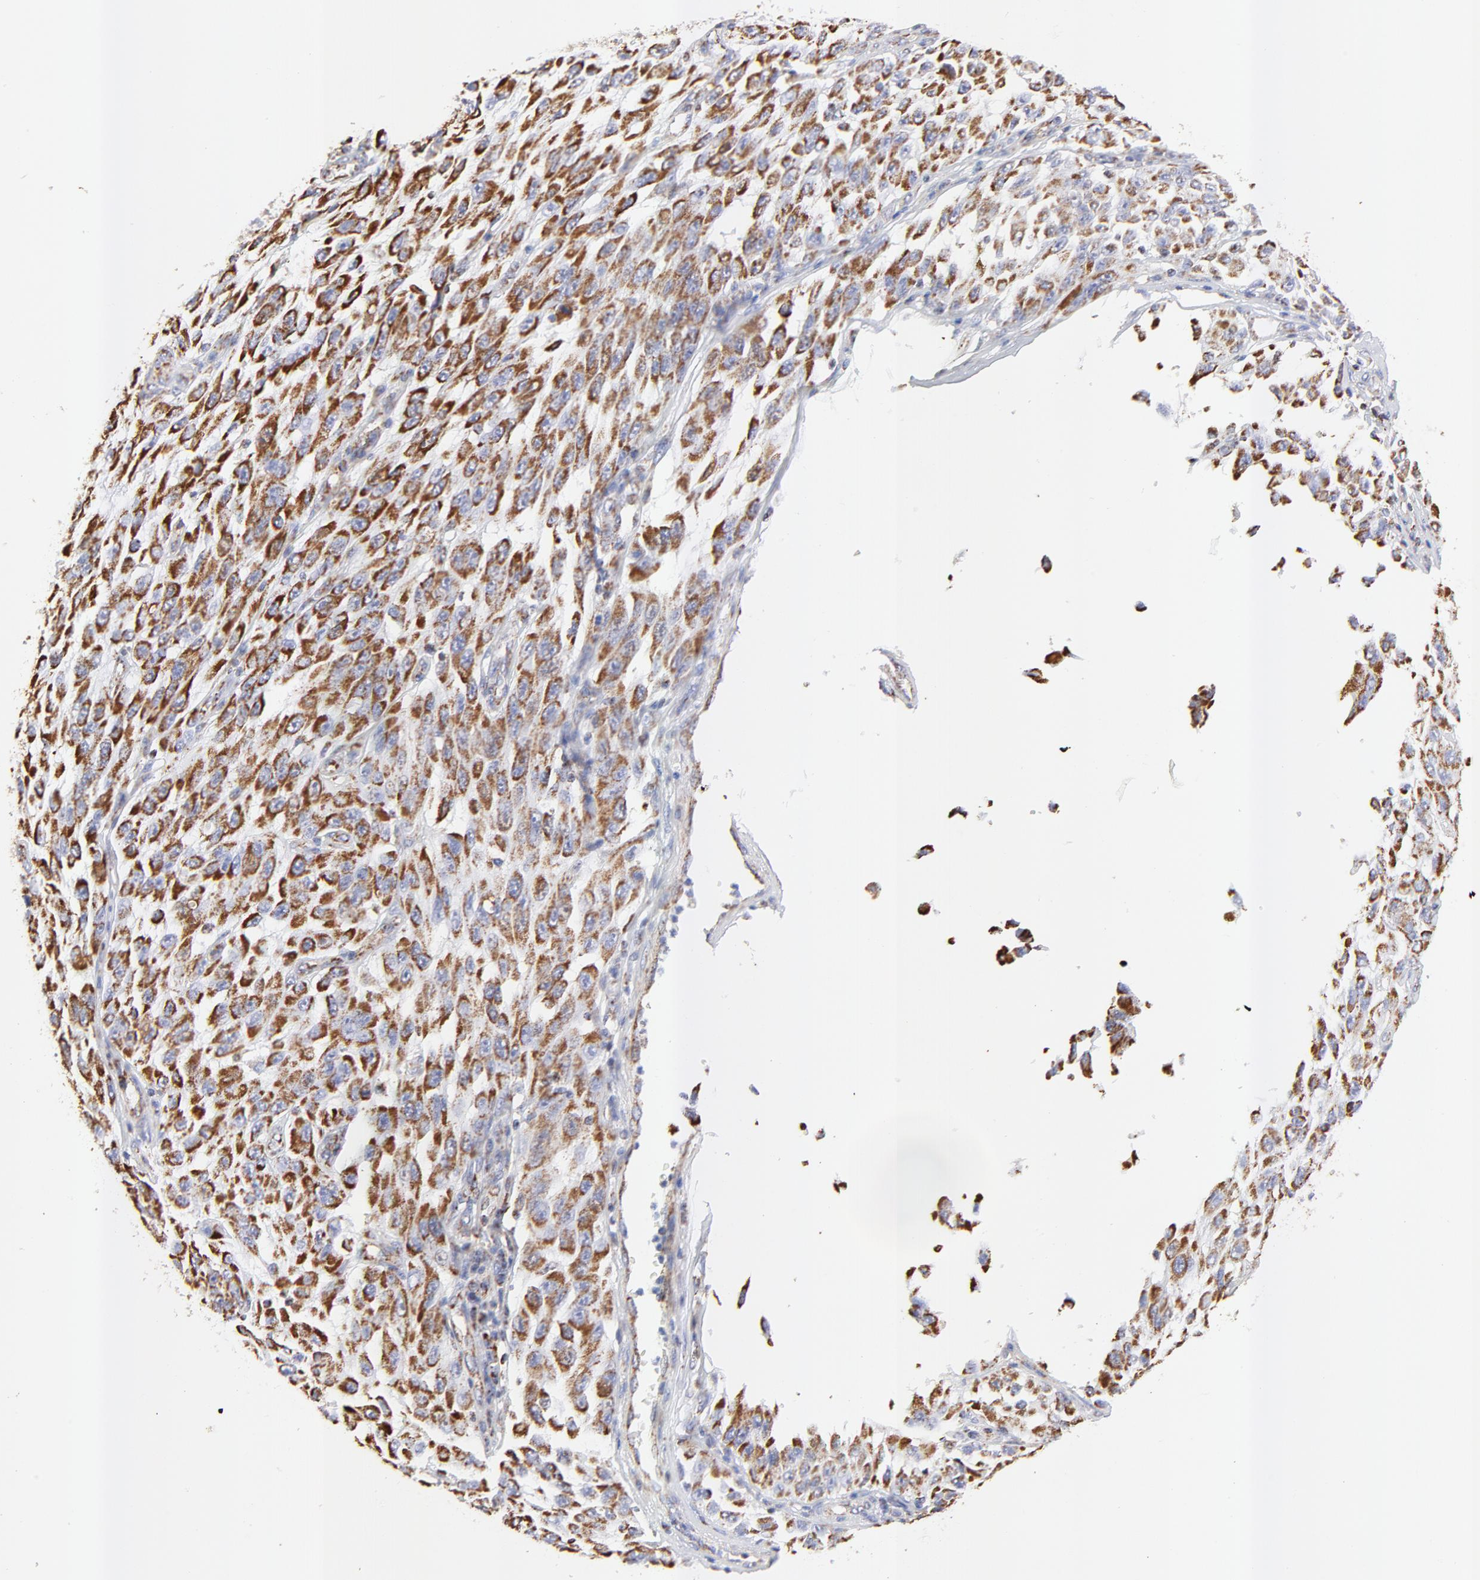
{"staining": {"intensity": "moderate", "quantity": ">75%", "location": "cytoplasmic/membranous"}, "tissue": "melanoma", "cell_type": "Tumor cells", "image_type": "cancer", "snomed": [{"axis": "morphology", "description": "Malignant melanoma, NOS"}, {"axis": "topography", "description": "Skin"}], "caption": "High-magnification brightfield microscopy of melanoma stained with DAB (brown) and counterstained with hematoxylin (blue). tumor cells exhibit moderate cytoplasmic/membranous staining is identified in about>75% of cells.", "gene": "COX4I1", "patient": {"sex": "male", "age": 30}}